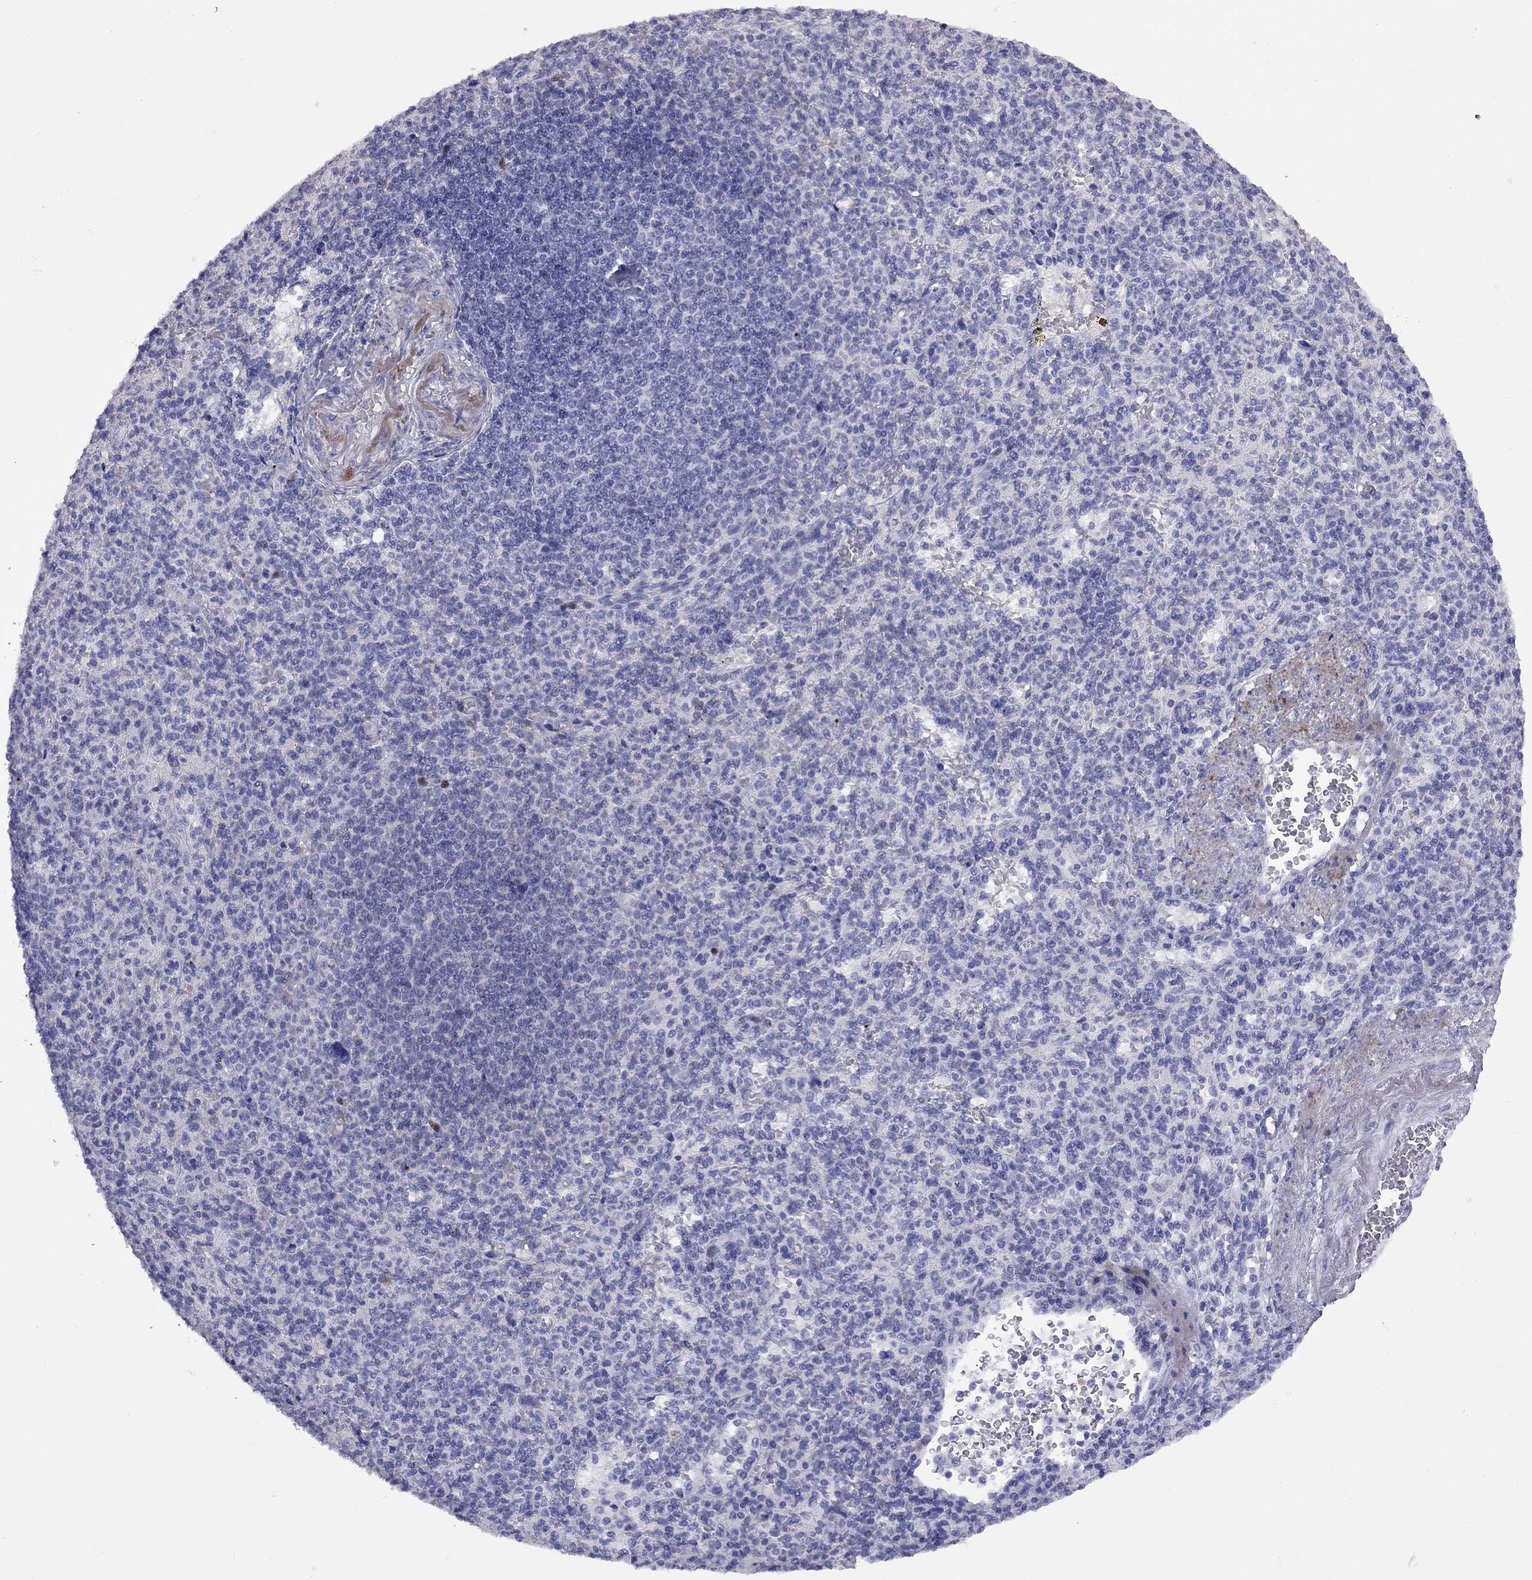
{"staining": {"intensity": "negative", "quantity": "none", "location": "none"}, "tissue": "spleen", "cell_type": "Cells in red pulp", "image_type": "normal", "snomed": [{"axis": "morphology", "description": "Normal tissue, NOS"}, {"axis": "topography", "description": "Spleen"}], "caption": "The photomicrograph shows no significant staining in cells in red pulp of spleen. (Brightfield microscopy of DAB (3,3'-diaminobenzidine) immunohistochemistry (IHC) at high magnification).", "gene": "GRIA2", "patient": {"sex": "female", "age": 74}}